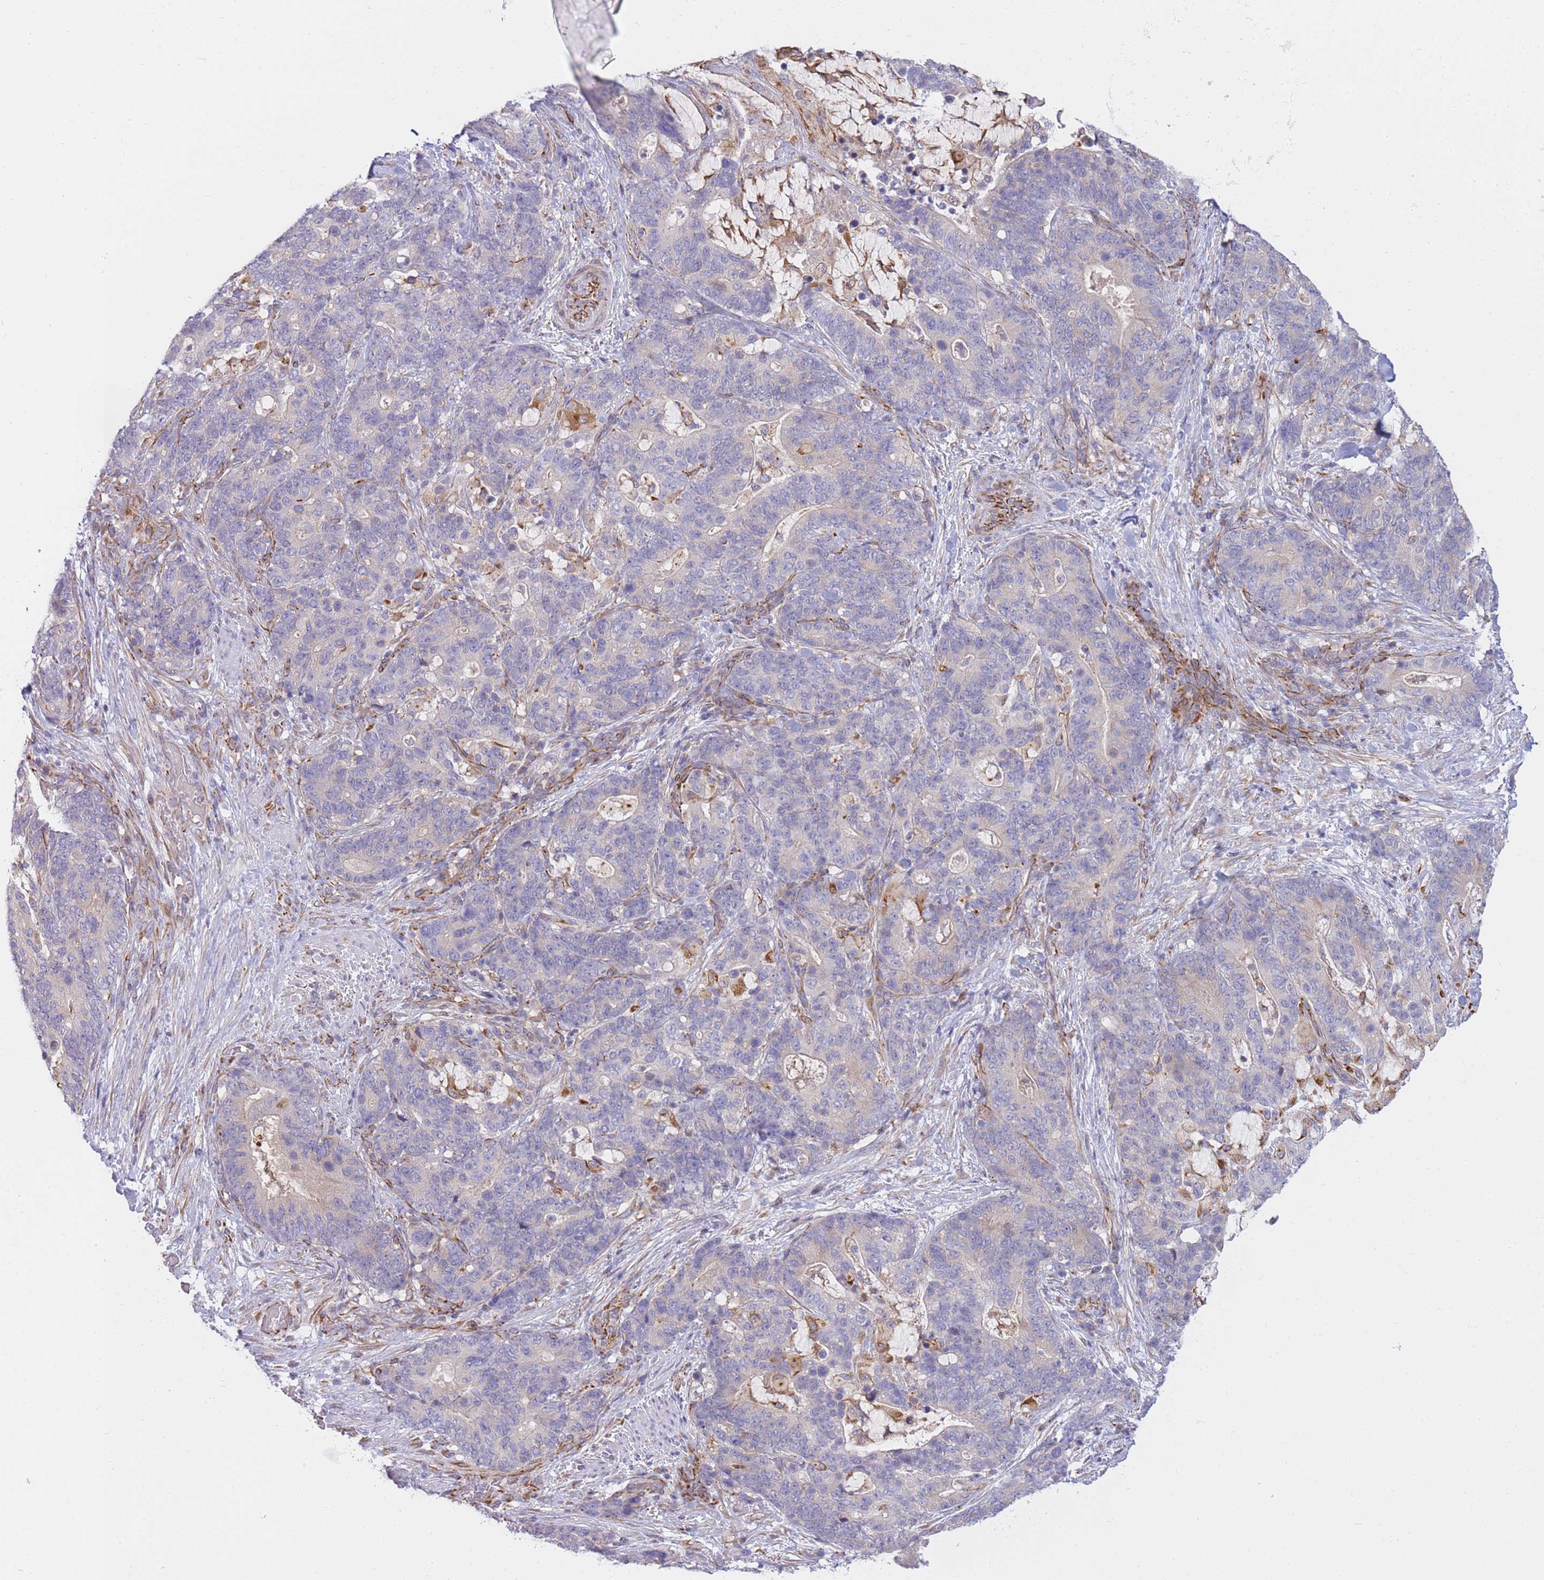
{"staining": {"intensity": "negative", "quantity": "none", "location": "none"}, "tissue": "stomach cancer", "cell_type": "Tumor cells", "image_type": "cancer", "snomed": [{"axis": "morphology", "description": "Normal tissue, NOS"}, {"axis": "morphology", "description": "Adenocarcinoma, NOS"}, {"axis": "topography", "description": "Stomach"}], "caption": "This is a histopathology image of immunohistochemistry (IHC) staining of stomach cancer (adenocarcinoma), which shows no staining in tumor cells. The staining is performed using DAB (3,3'-diaminobenzidine) brown chromogen with nuclei counter-stained in using hematoxylin.", "gene": "ECPAS", "patient": {"sex": "female", "age": 64}}